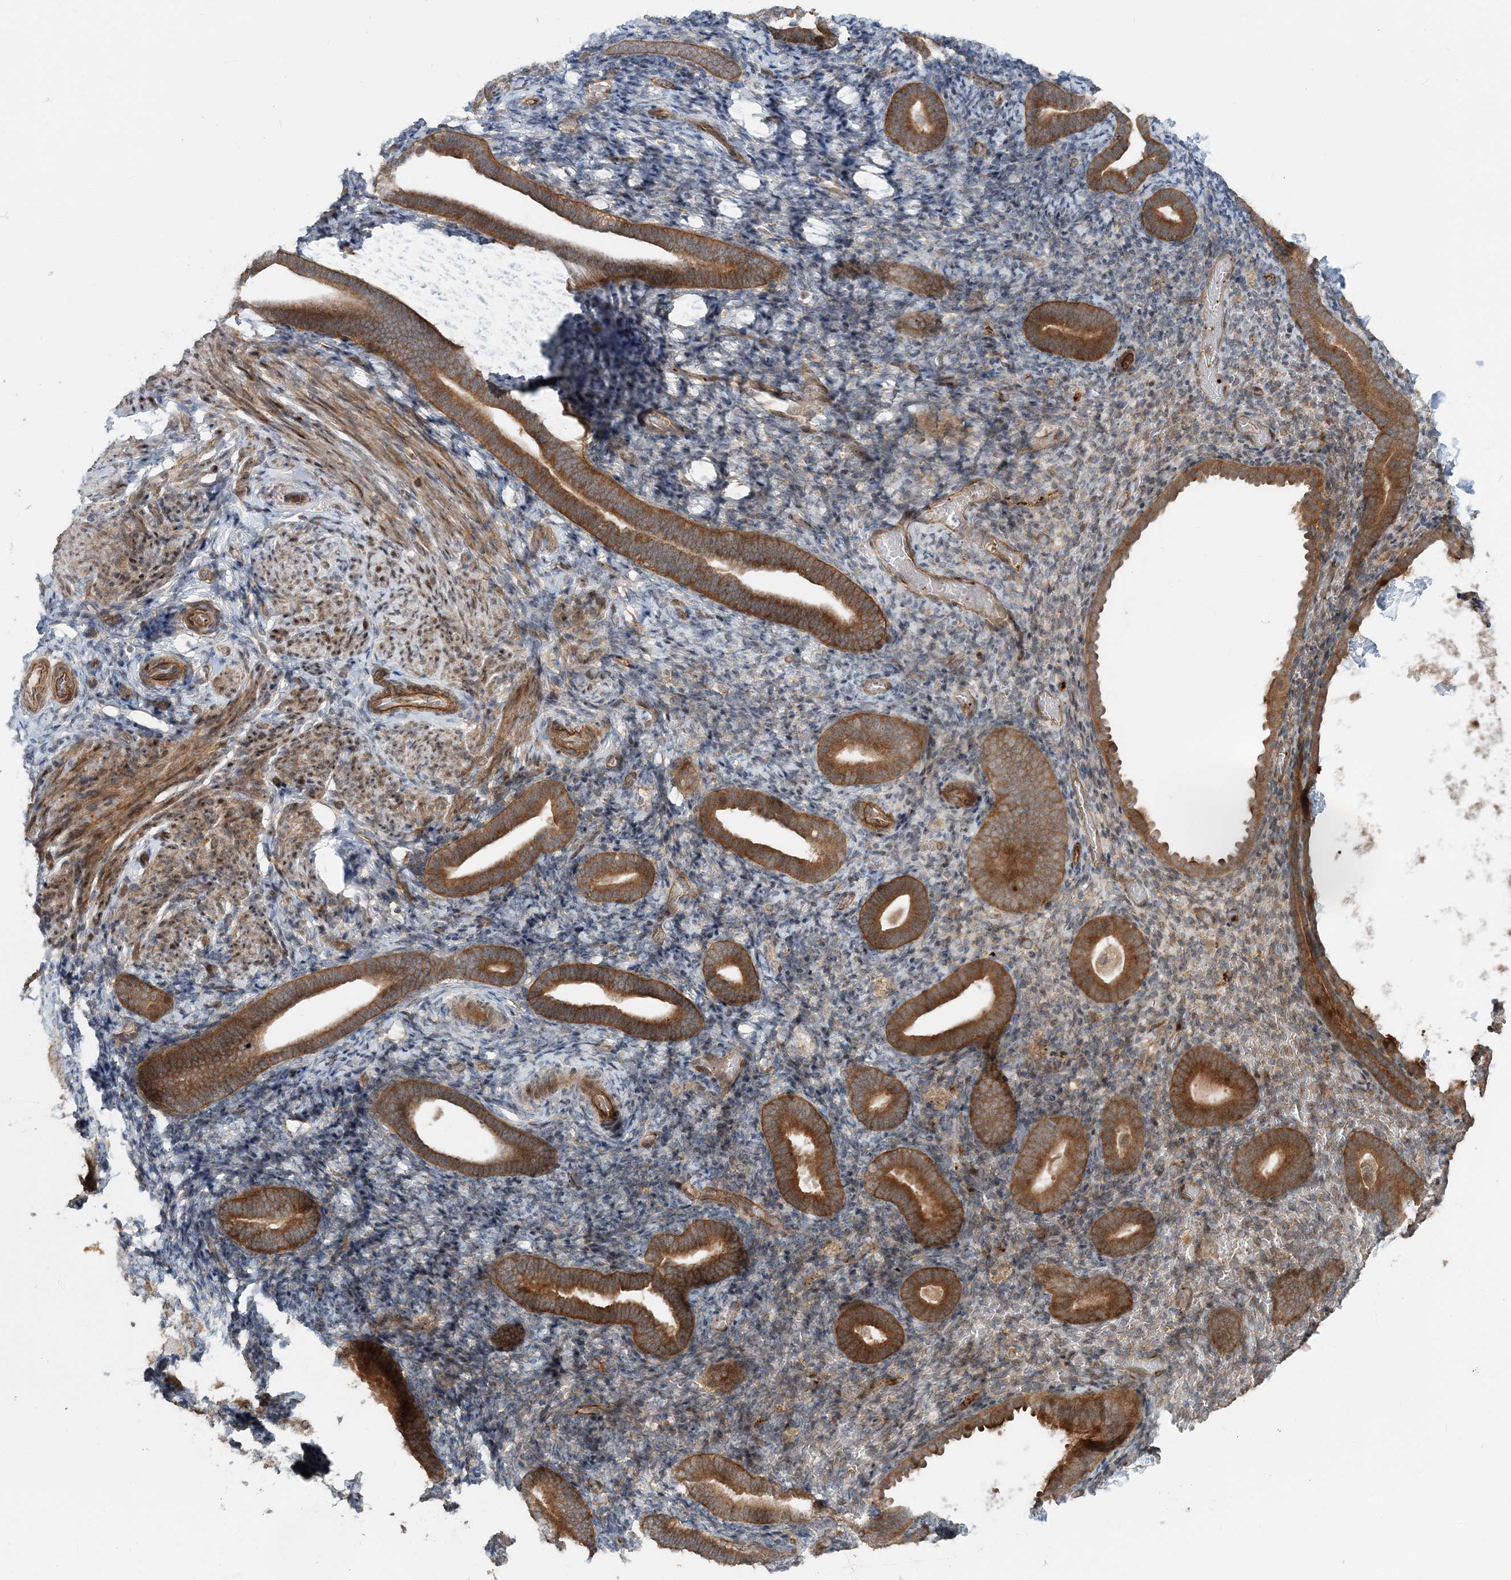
{"staining": {"intensity": "negative", "quantity": "none", "location": "none"}, "tissue": "endometrium", "cell_type": "Cells in endometrial stroma", "image_type": "normal", "snomed": [{"axis": "morphology", "description": "Normal tissue, NOS"}, {"axis": "topography", "description": "Endometrium"}], "caption": "DAB (3,3'-diaminobenzidine) immunohistochemical staining of benign endometrium displays no significant expression in cells in endometrial stroma.", "gene": "GEMIN5", "patient": {"sex": "female", "age": 51}}